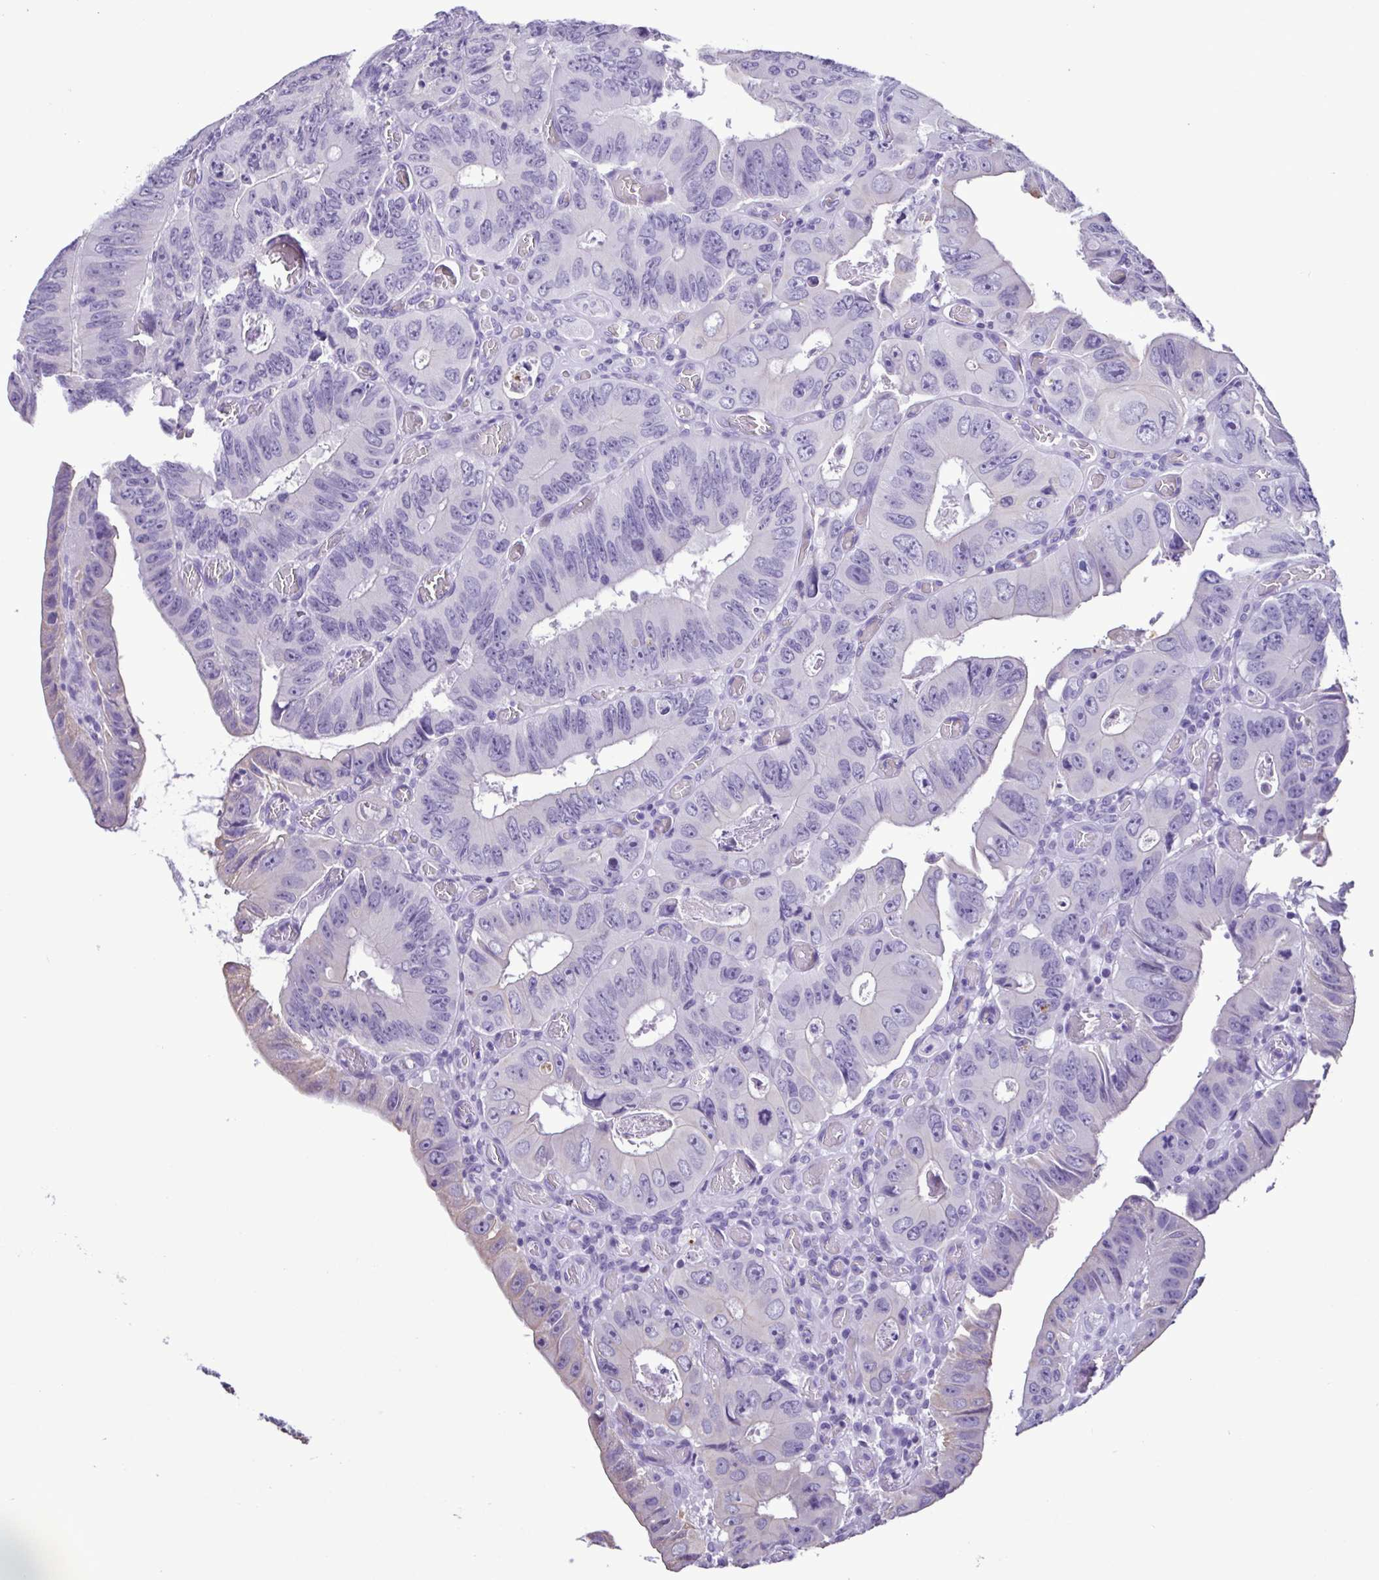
{"staining": {"intensity": "weak", "quantity": "<25%", "location": "cytoplasmic/membranous"}, "tissue": "colorectal cancer", "cell_type": "Tumor cells", "image_type": "cancer", "snomed": [{"axis": "morphology", "description": "Adenocarcinoma, NOS"}, {"axis": "topography", "description": "Colon"}], "caption": "Image shows no protein positivity in tumor cells of colorectal cancer (adenocarcinoma) tissue.", "gene": "CBY2", "patient": {"sex": "female", "age": 84}}